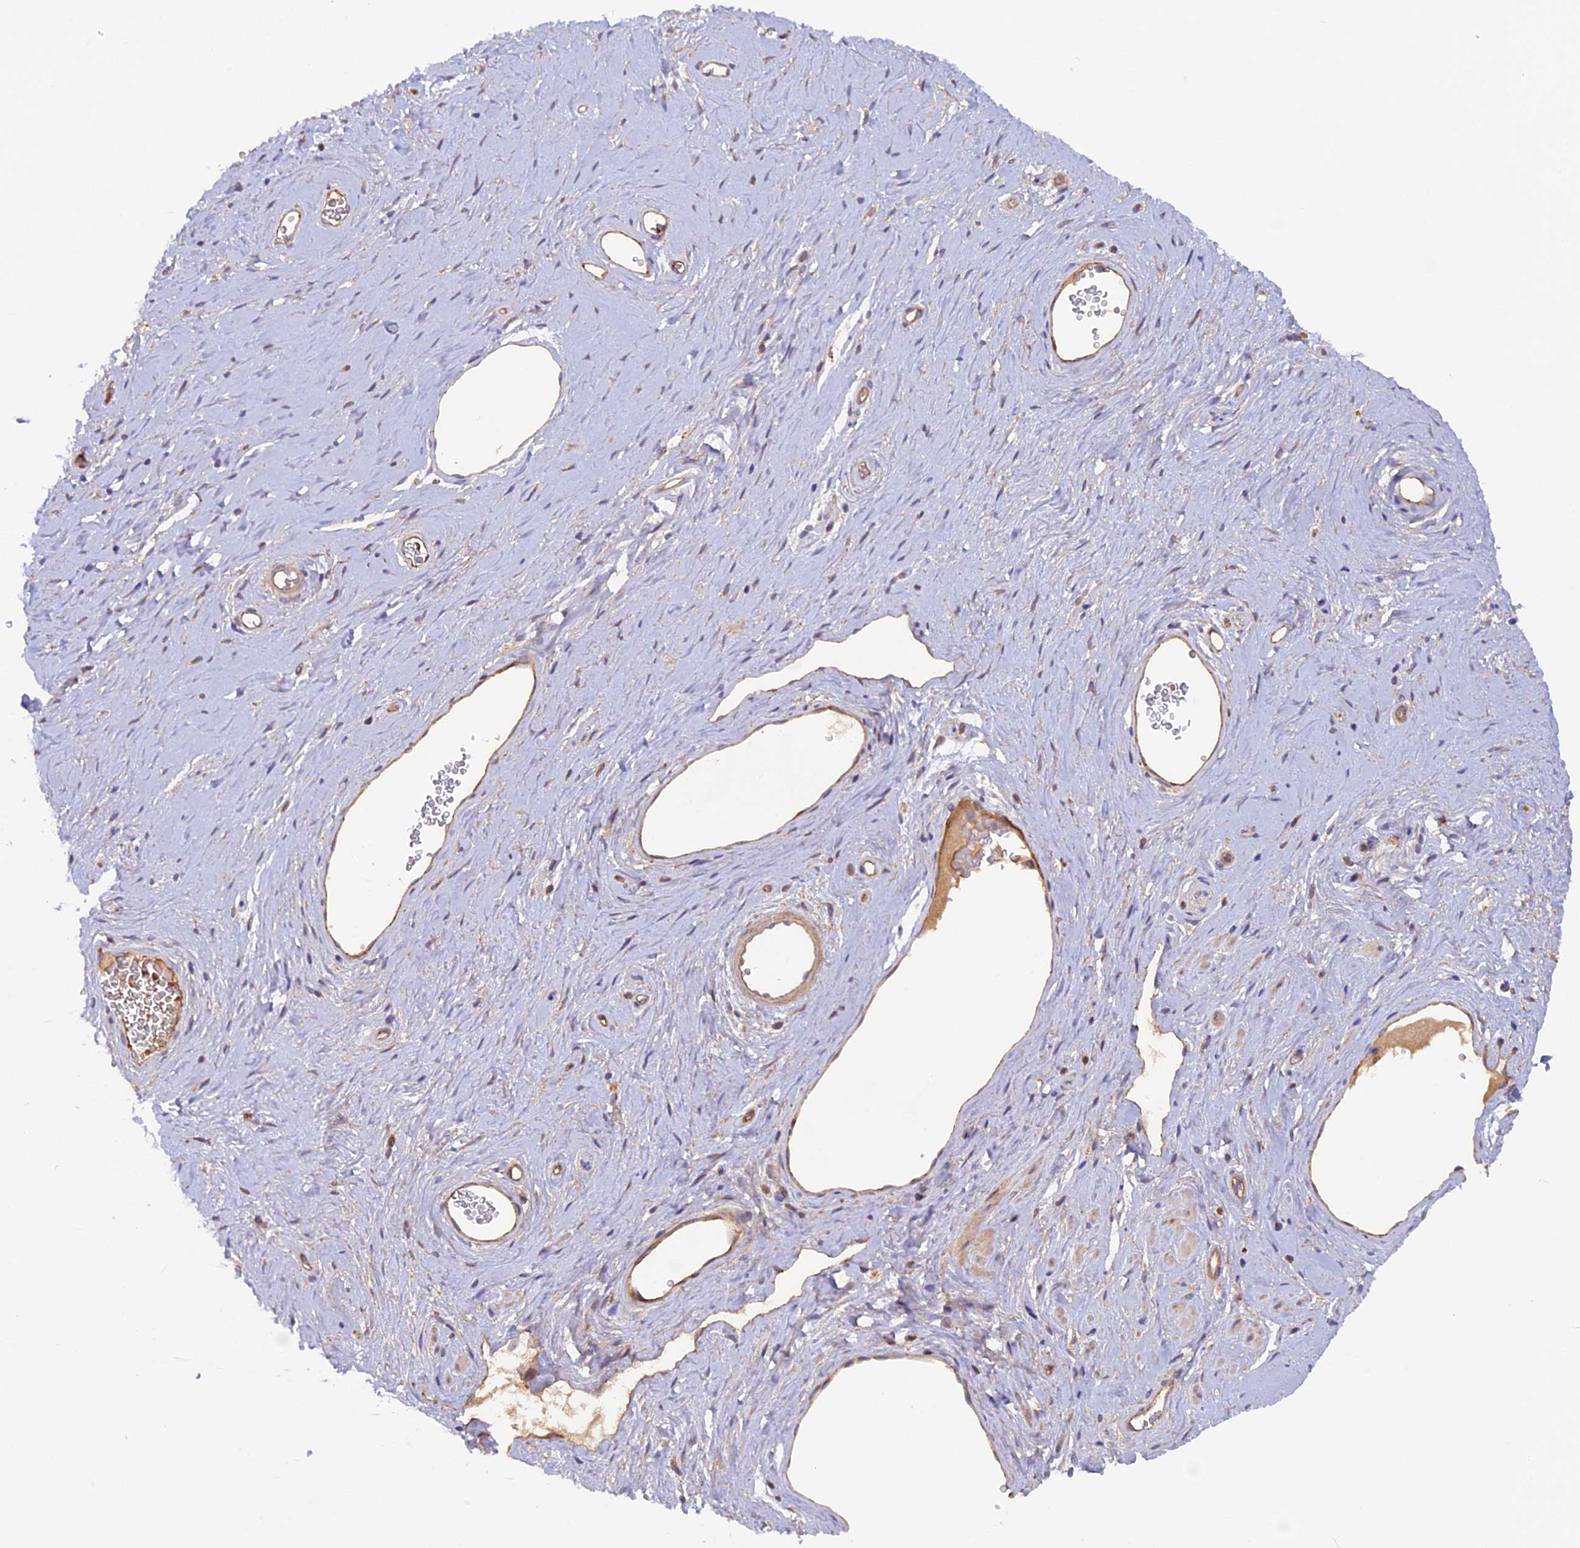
{"staining": {"intensity": "weak", "quantity": ">75%", "location": "cytoplasmic/membranous"}, "tissue": "soft tissue", "cell_type": "Chondrocytes", "image_type": "normal", "snomed": [{"axis": "morphology", "description": "Normal tissue, NOS"}, {"axis": "morphology", "description": "Adenocarcinoma, NOS"}, {"axis": "topography", "description": "Rectum"}, {"axis": "topography", "description": "Vagina"}, {"axis": "topography", "description": "Peripheral nerve tissue"}], "caption": "Brown immunohistochemical staining in unremarkable human soft tissue demonstrates weak cytoplasmic/membranous positivity in approximately >75% of chondrocytes.", "gene": "DUS3L", "patient": {"sex": "female", "age": 71}}